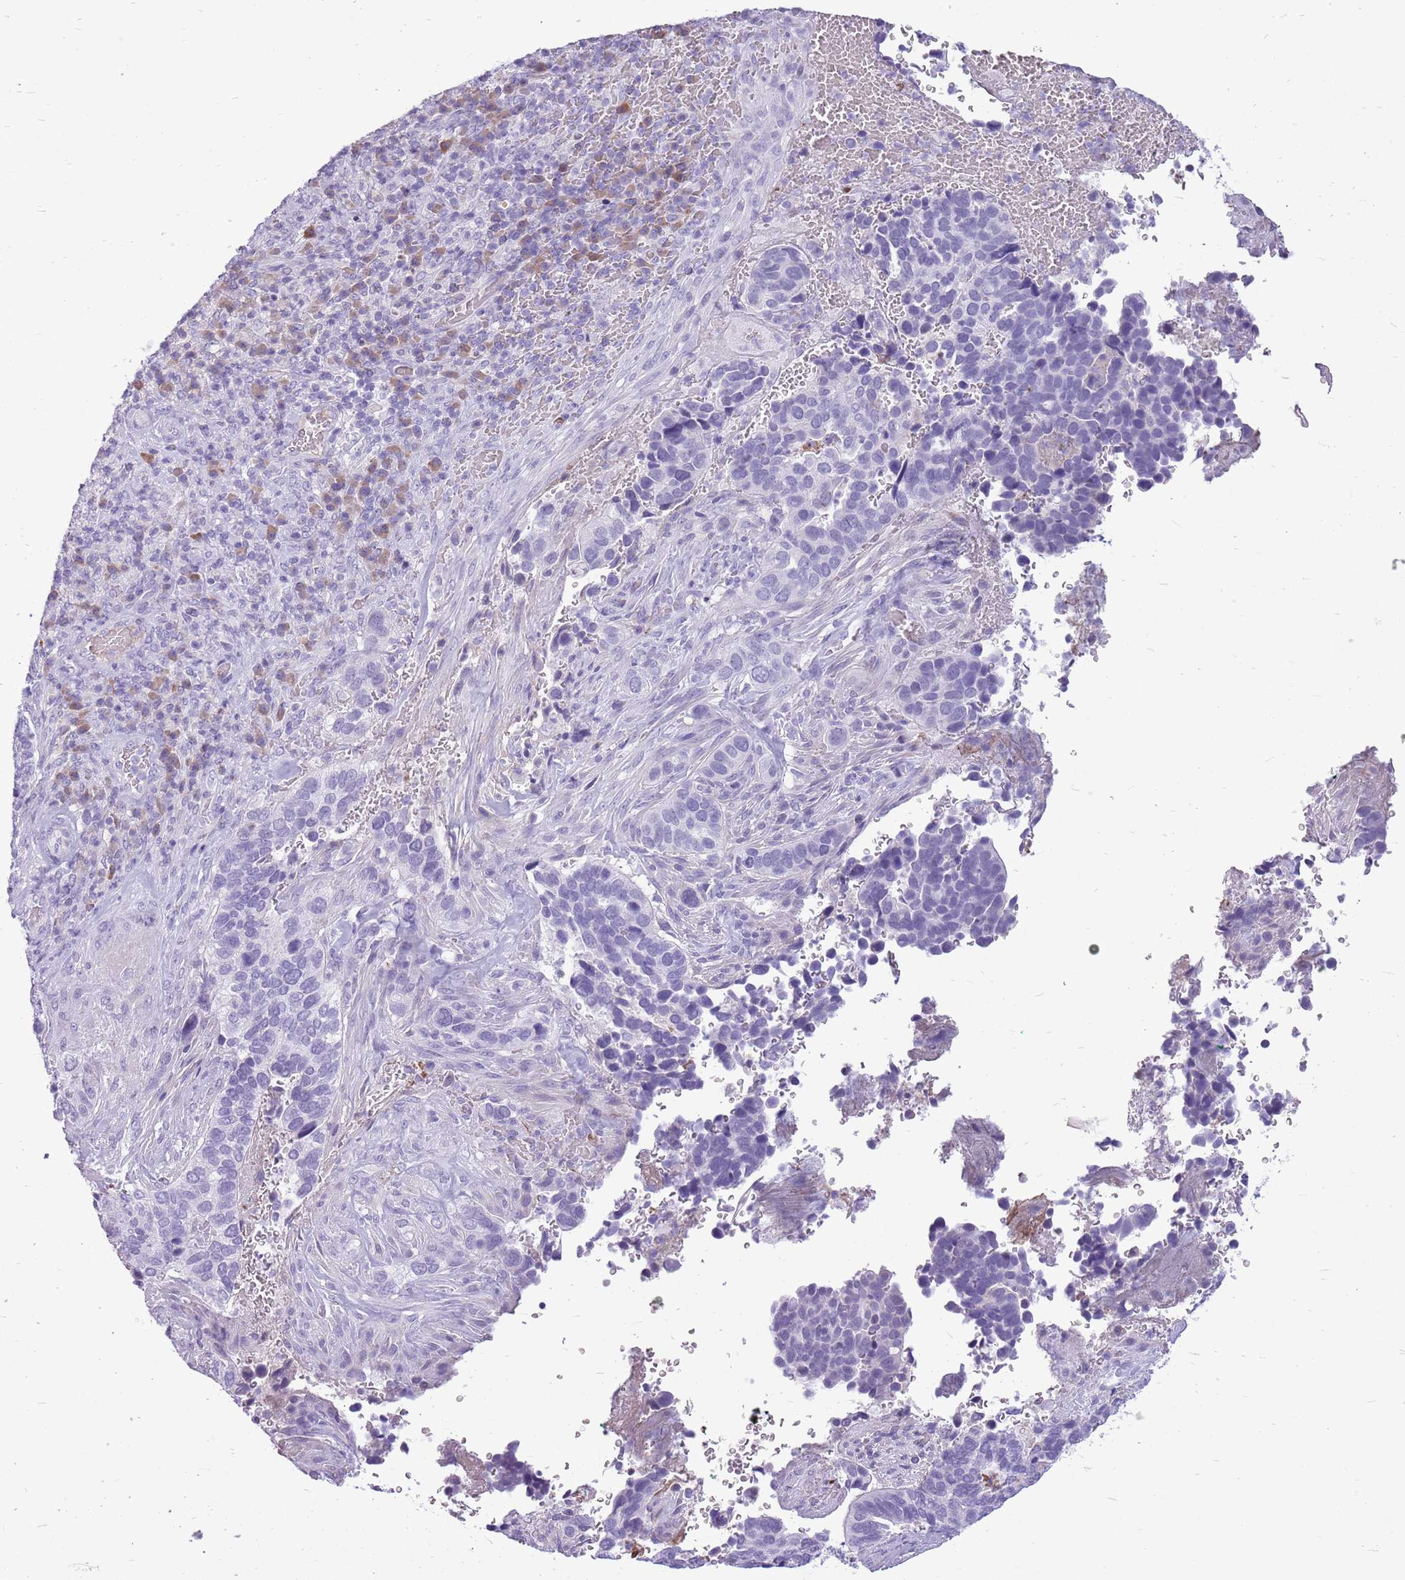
{"staining": {"intensity": "negative", "quantity": "none", "location": "none"}, "tissue": "cervical cancer", "cell_type": "Tumor cells", "image_type": "cancer", "snomed": [{"axis": "morphology", "description": "Squamous cell carcinoma, NOS"}, {"axis": "topography", "description": "Cervix"}], "caption": "Immunohistochemical staining of human squamous cell carcinoma (cervical) reveals no significant positivity in tumor cells. The staining was performed using DAB (3,3'-diaminobenzidine) to visualize the protein expression in brown, while the nuclei were stained in blue with hematoxylin (Magnification: 20x).", "gene": "ZNF425", "patient": {"sex": "female", "age": 38}}